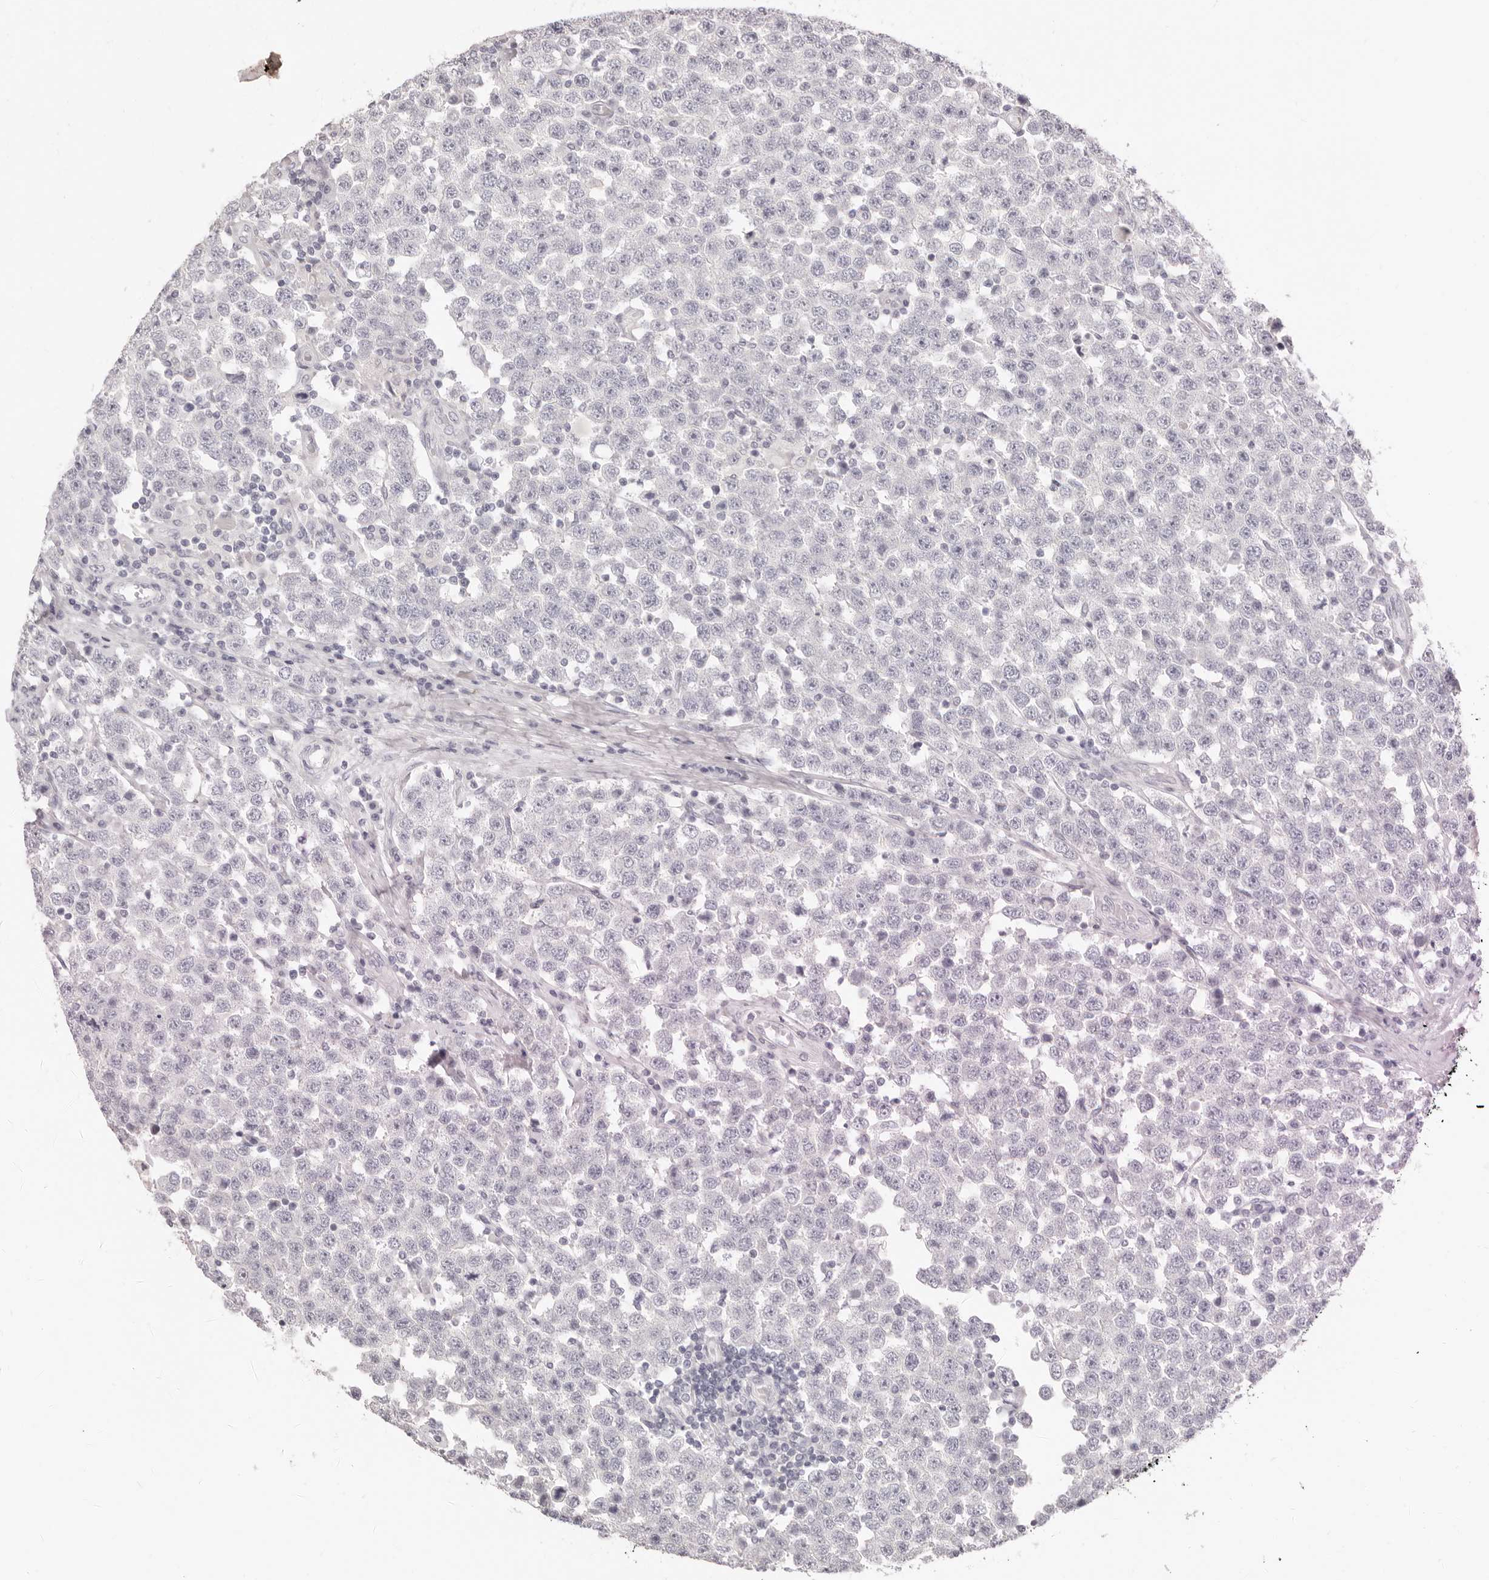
{"staining": {"intensity": "negative", "quantity": "none", "location": "none"}, "tissue": "testis cancer", "cell_type": "Tumor cells", "image_type": "cancer", "snomed": [{"axis": "morphology", "description": "Seminoma, NOS"}, {"axis": "topography", "description": "Testis"}], "caption": "Protein analysis of testis cancer reveals no significant positivity in tumor cells.", "gene": "FABP1", "patient": {"sex": "male", "age": 28}}